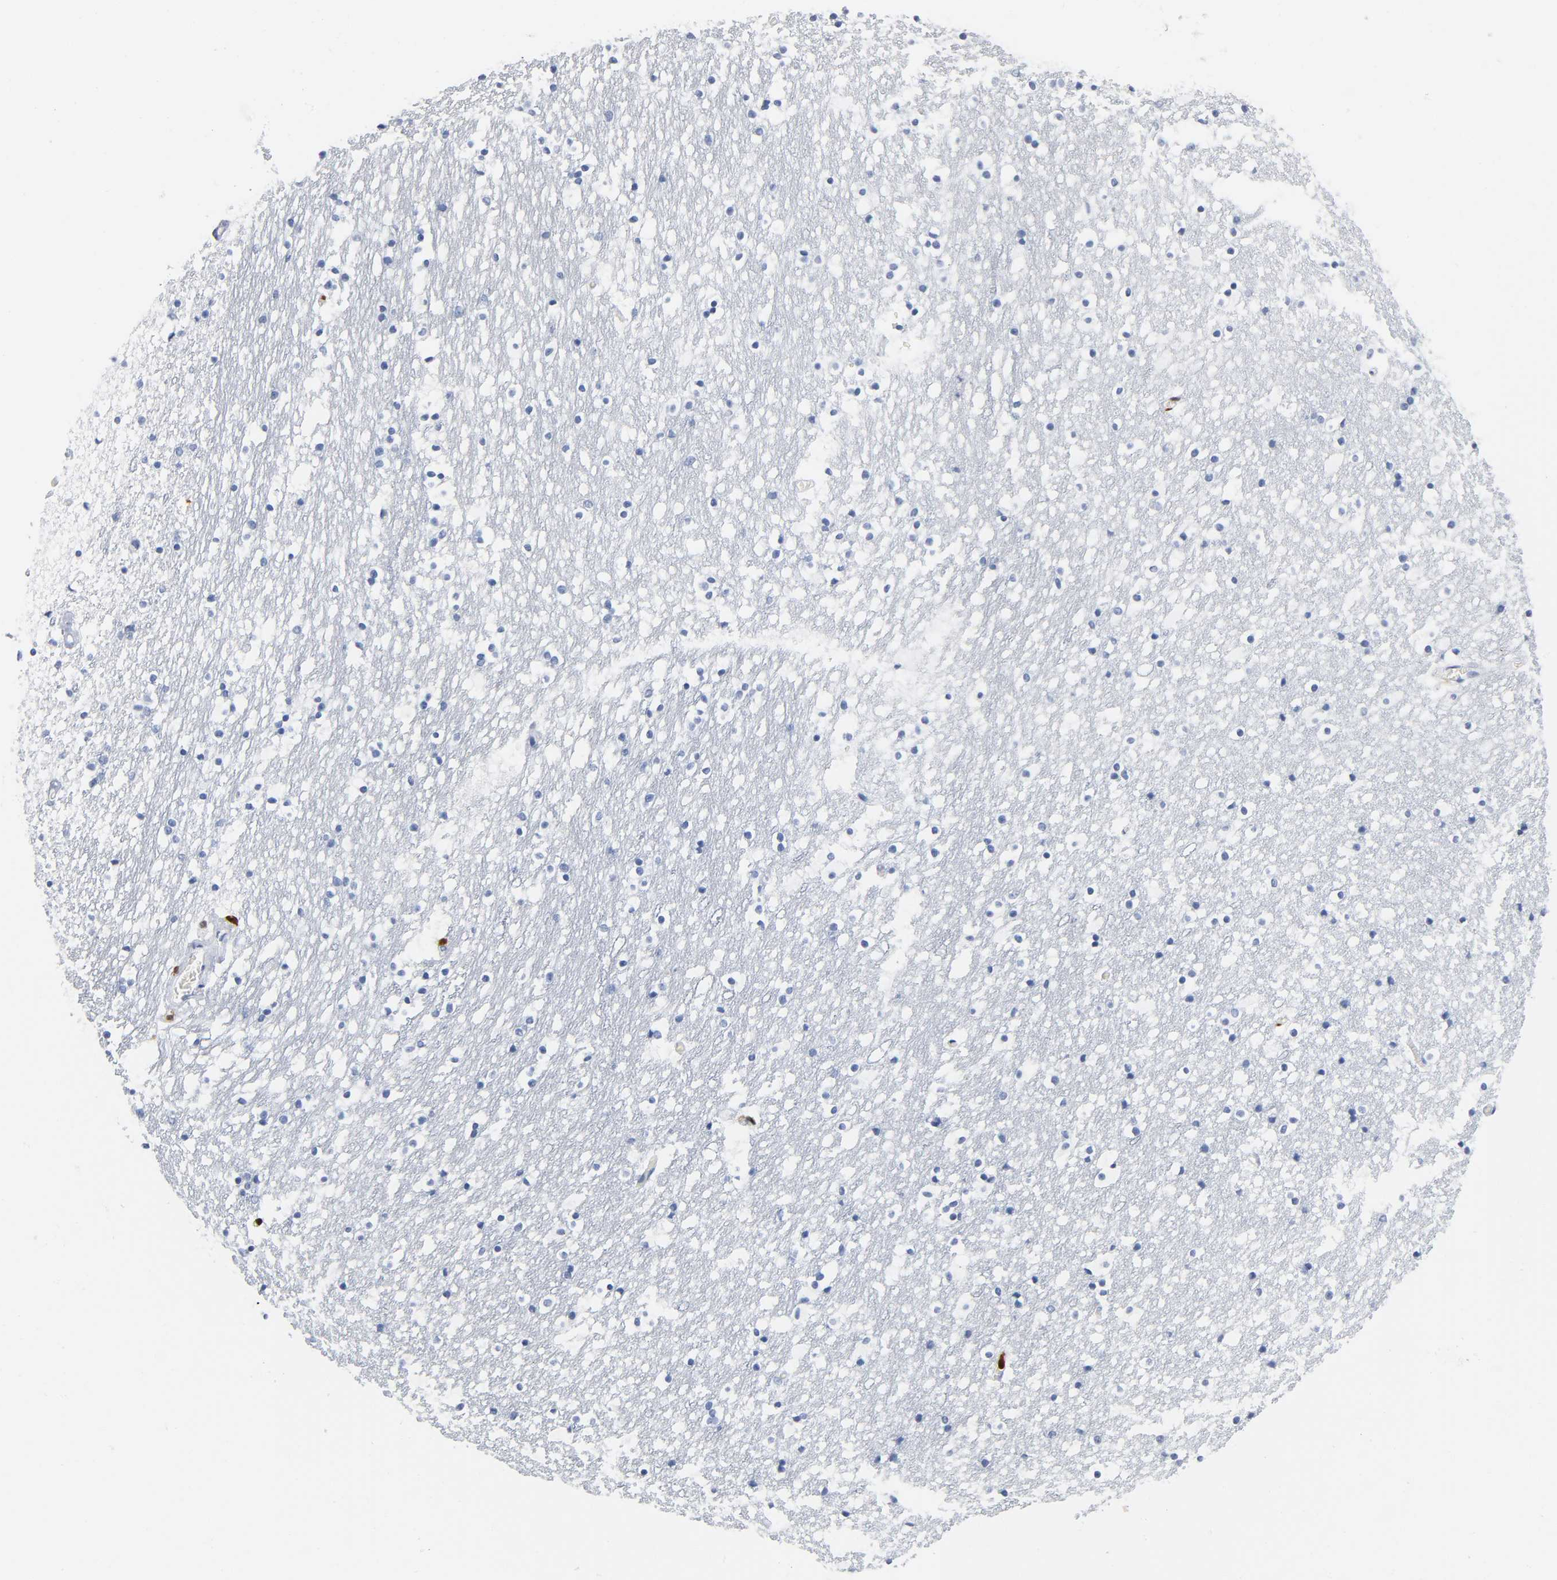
{"staining": {"intensity": "negative", "quantity": "none", "location": "none"}, "tissue": "caudate", "cell_type": "Glial cells", "image_type": "normal", "snomed": [{"axis": "morphology", "description": "Normal tissue, NOS"}, {"axis": "topography", "description": "Lateral ventricle wall"}], "caption": "The histopathology image demonstrates no significant positivity in glial cells of caudate.", "gene": "DOK2", "patient": {"sex": "male", "age": 45}}